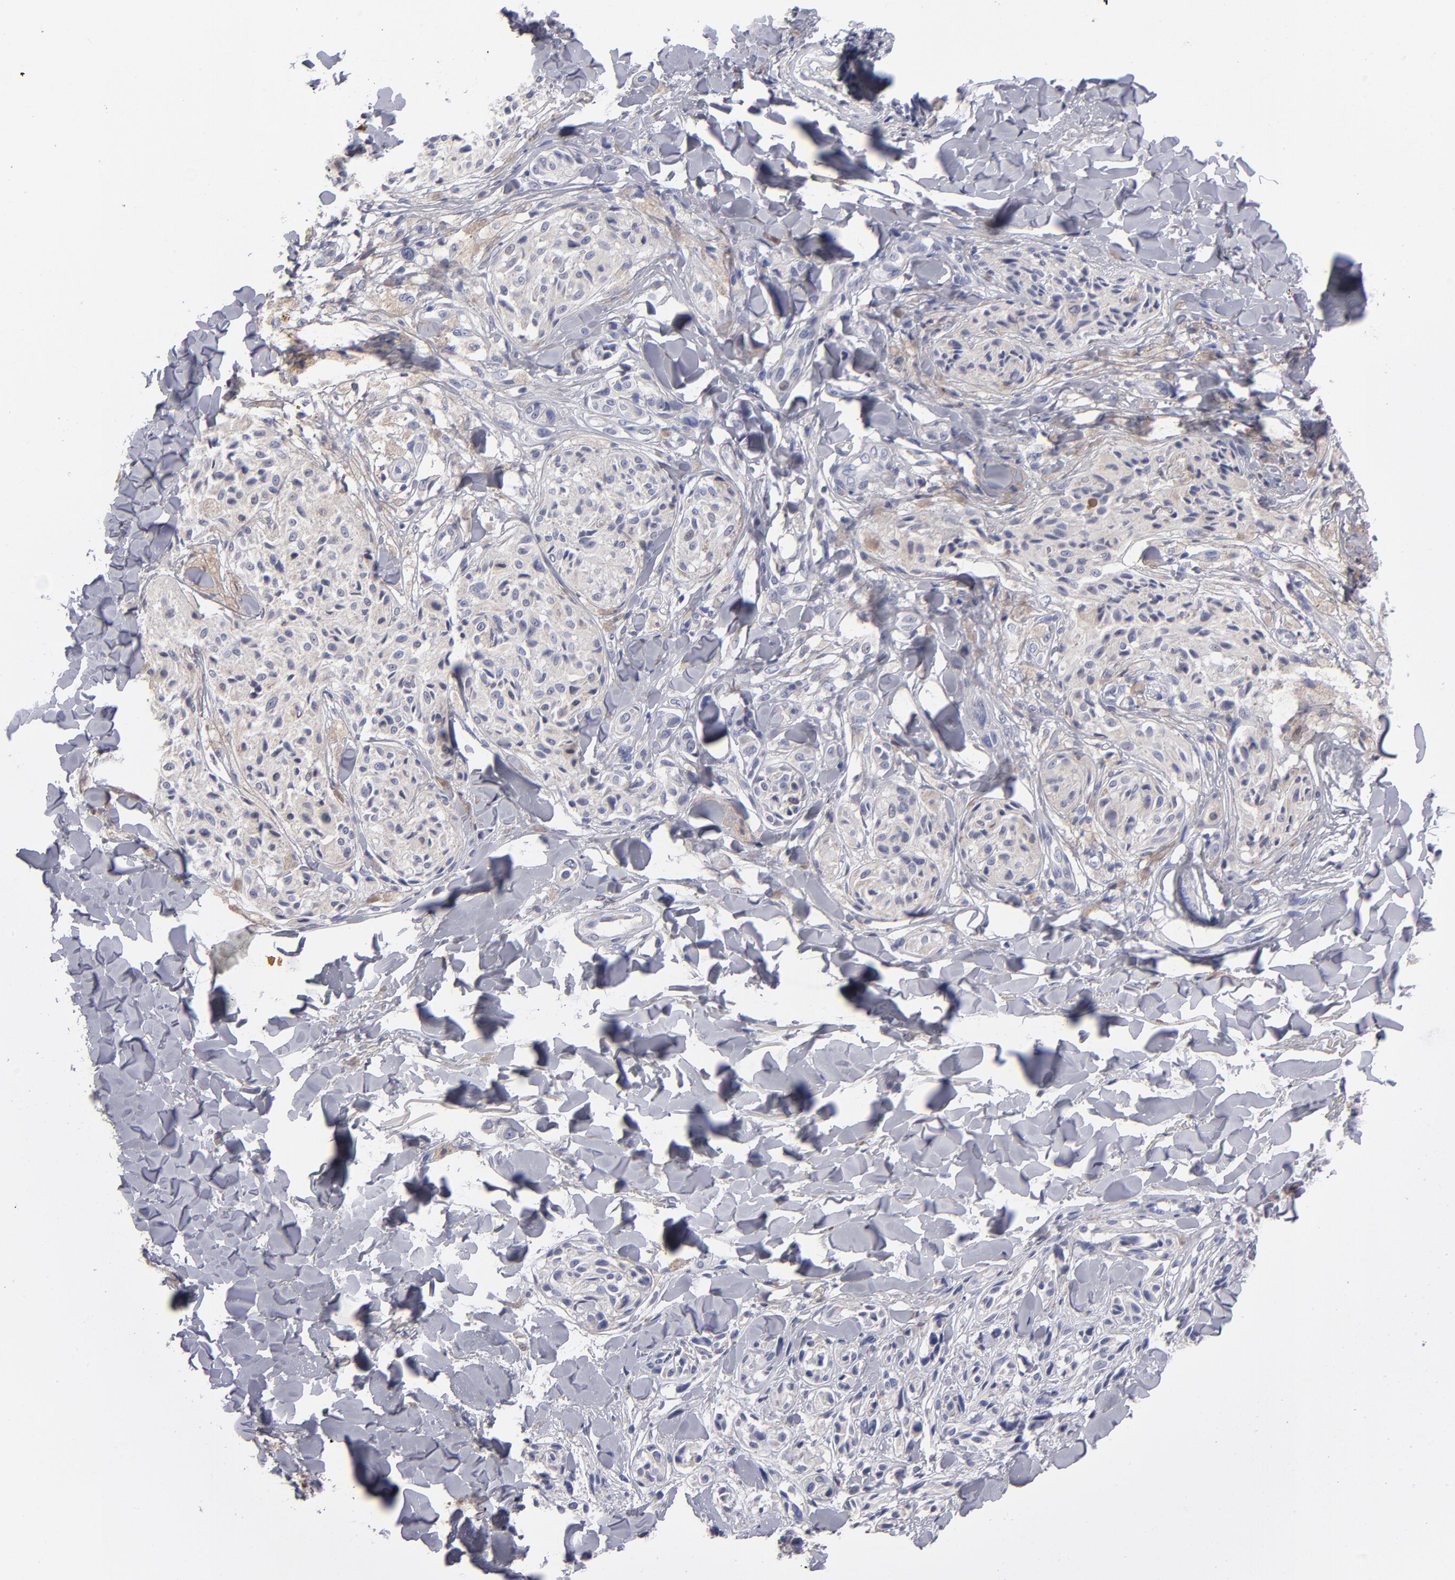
{"staining": {"intensity": "weak", "quantity": ">75%", "location": "cytoplasmic/membranous"}, "tissue": "melanoma", "cell_type": "Tumor cells", "image_type": "cancer", "snomed": [{"axis": "morphology", "description": "Malignant melanoma, Metastatic site"}, {"axis": "topography", "description": "Skin"}], "caption": "Malignant melanoma (metastatic site) stained for a protein shows weak cytoplasmic/membranous positivity in tumor cells. Immunohistochemistry (ihc) stains the protein in brown and the nuclei are stained blue.", "gene": "FGR", "patient": {"sex": "female", "age": 66}}